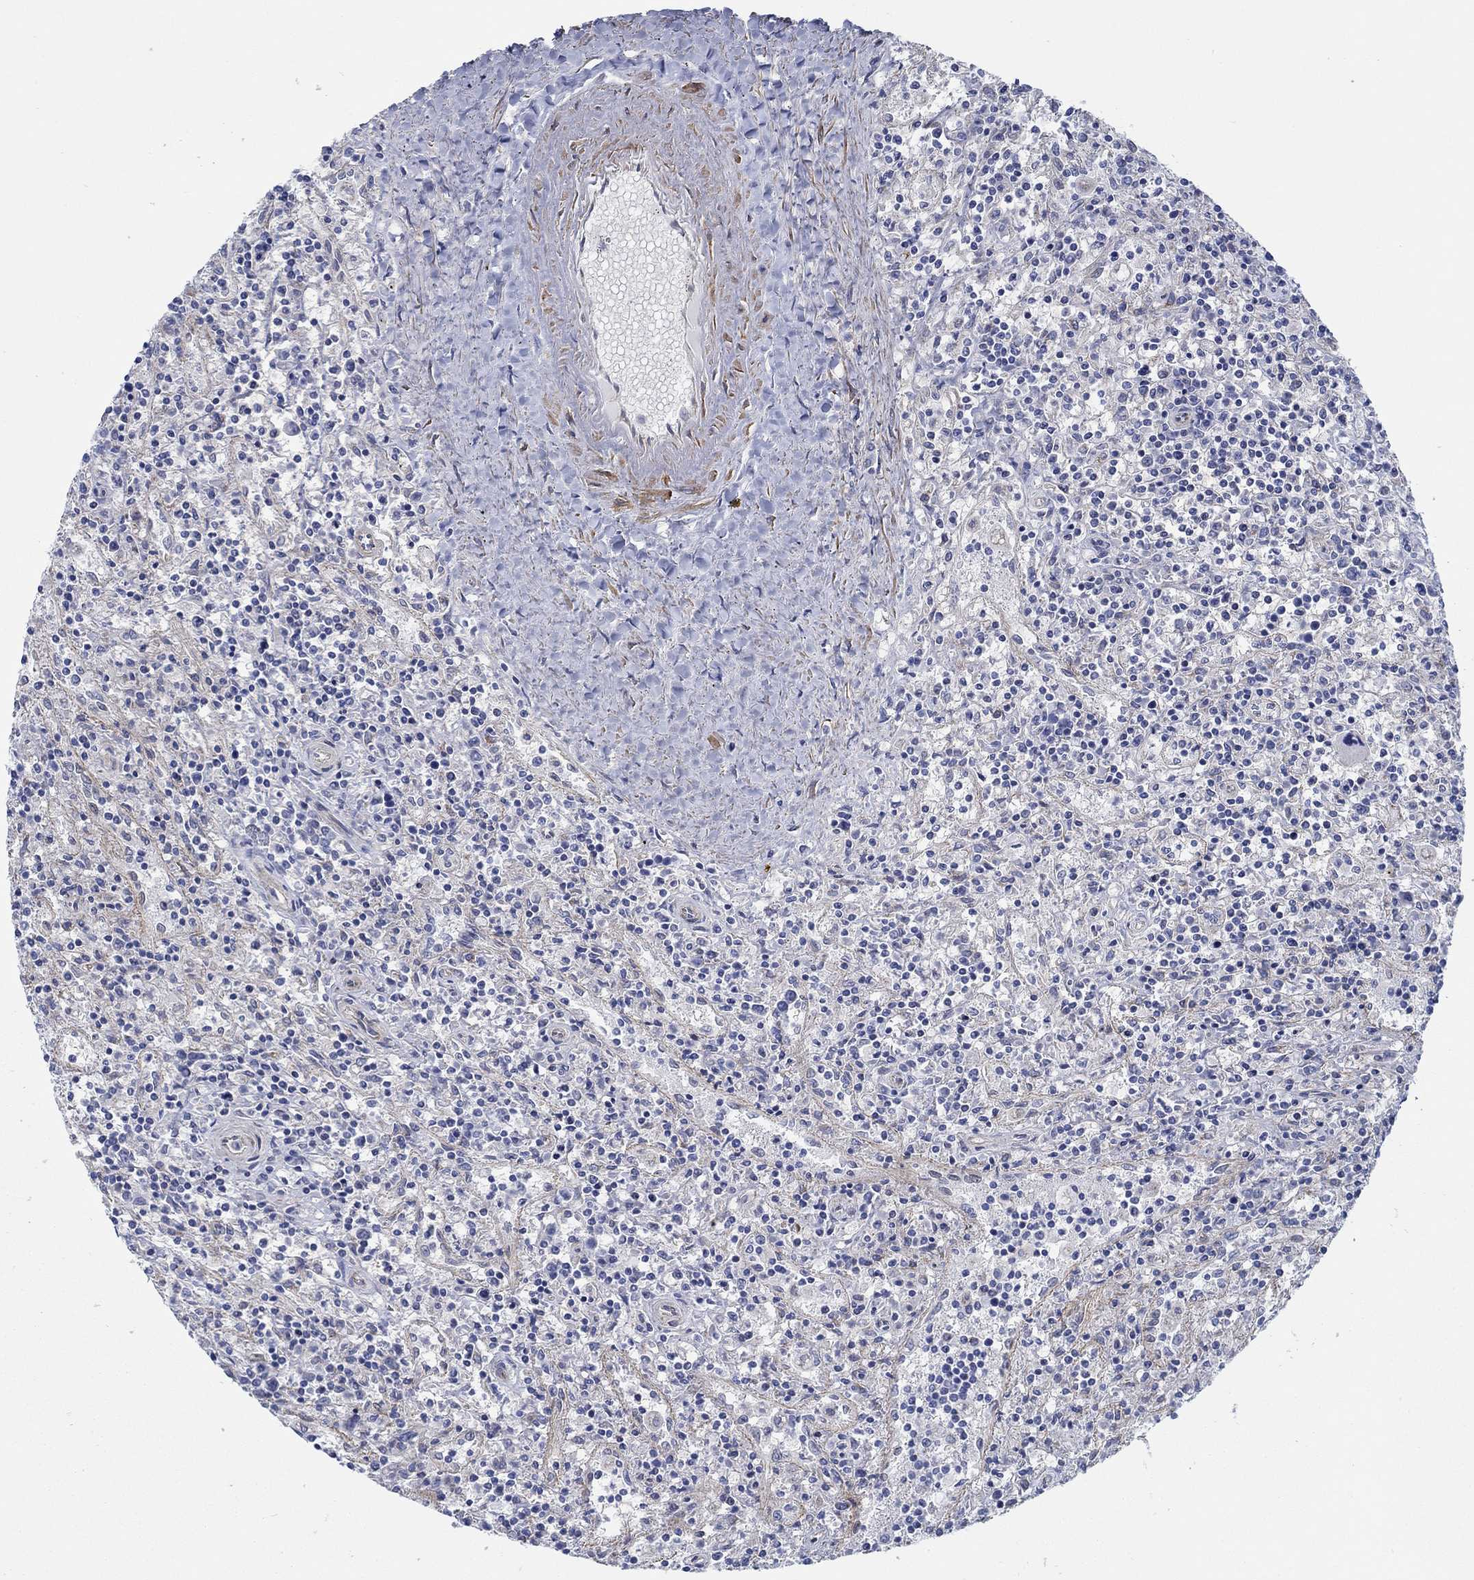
{"staining": {"intensity": "negative", "quantity": "none", "location": "none"}, "tissue": "lymphoma", "cell_type": "Tumor cells", "image_type": "cancer", "snomed": [{"axis": "morphology", "description": "Malignant lymphoma, non-Hodgkin's type, Low grade"}, {"axis": "topography", "description": "Spleen"}], "caption": "There is no significant expression in tumor cells of lymphoma.", "gene": "FMN1", "patient": {"sex": "male", "age": 62}}